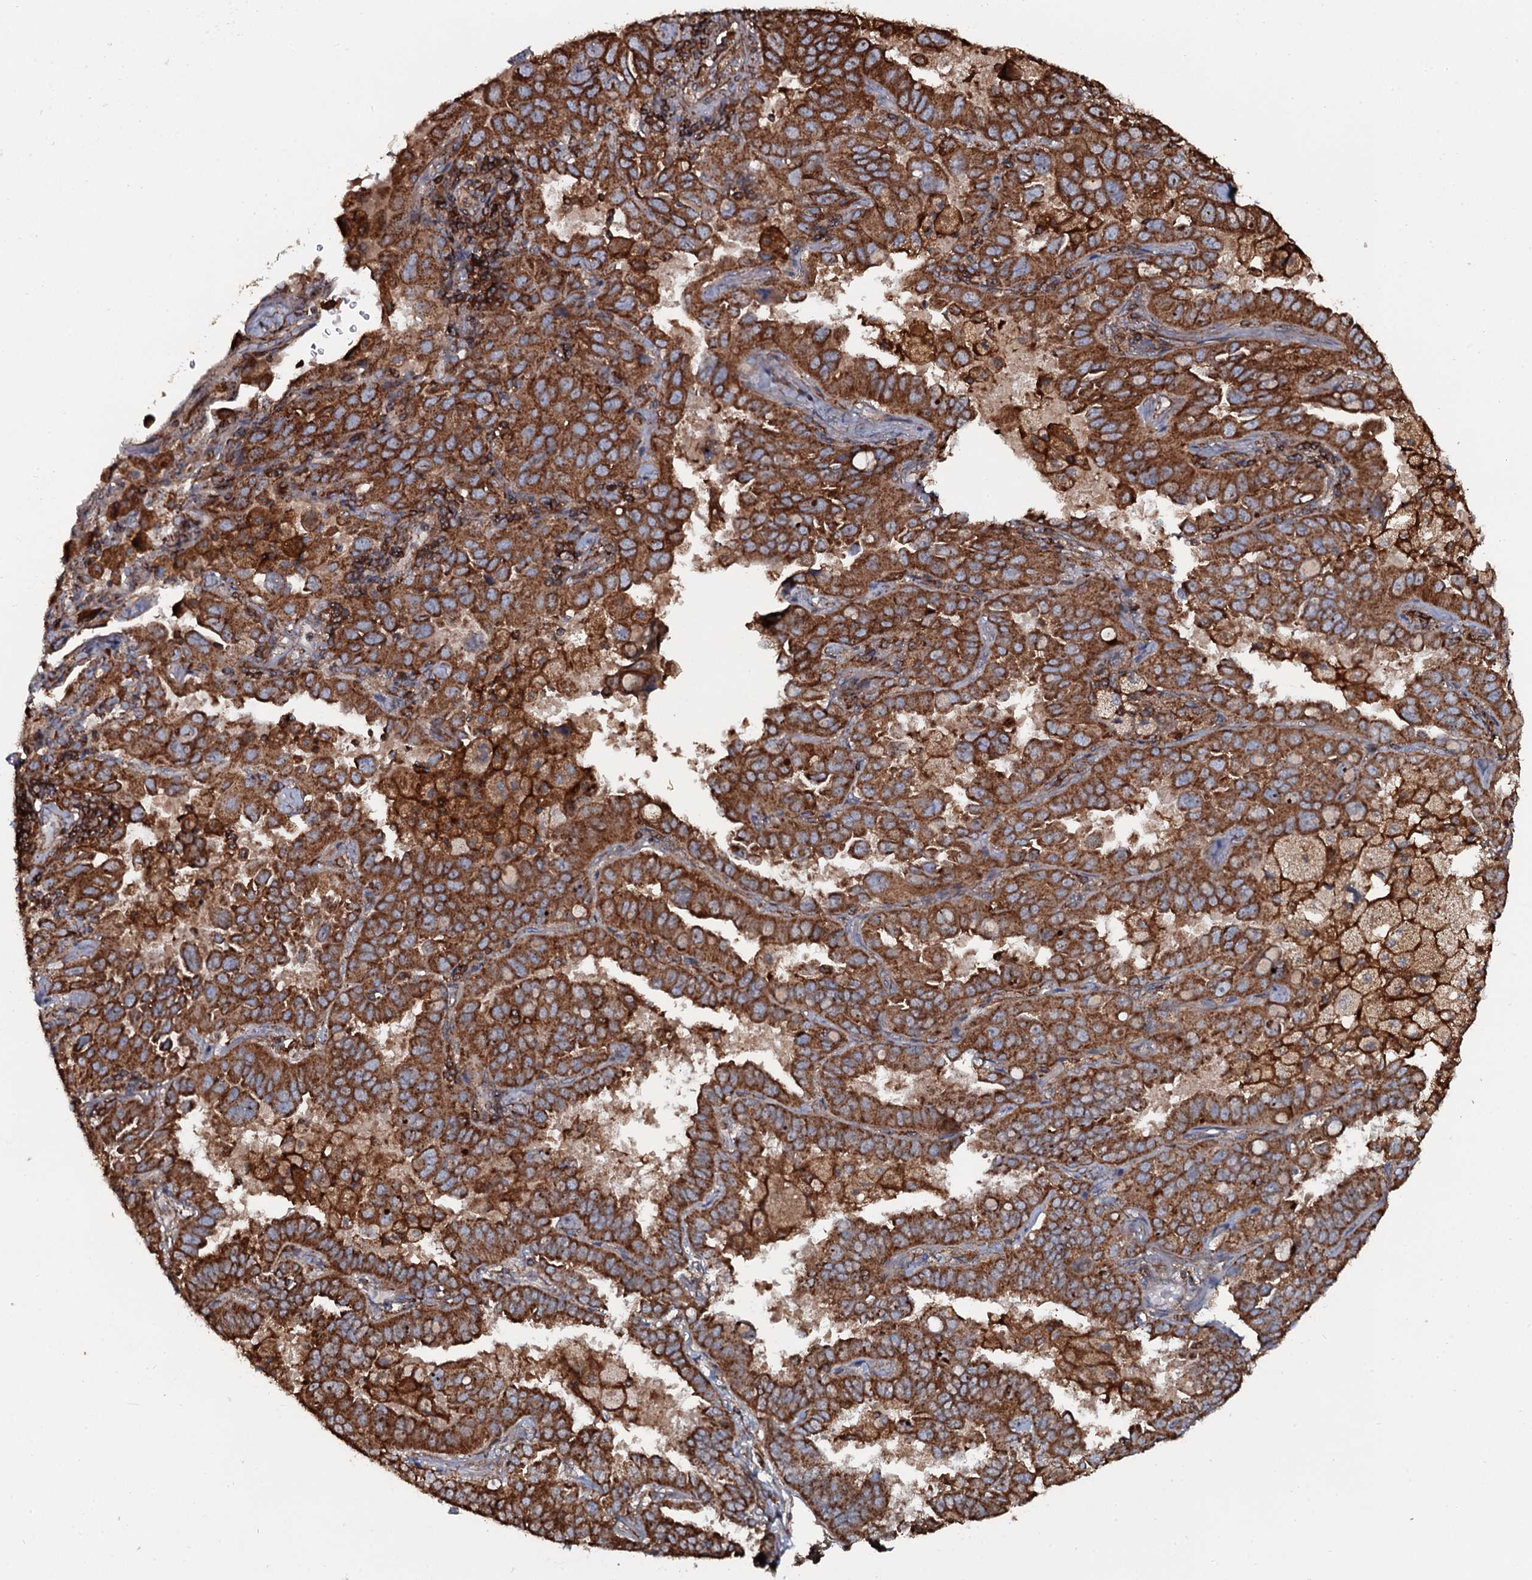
{"staining": {"intensity": "strong", "quantity": ">75%", "location": "cytoplasmic/membranous"}, "tissue": "lung cancer", "cell_type": "Tumor cells", "image_type": "cancer", "snomed": [{"axis": "morphology", "description": "Adenocarcinoma, NOS"}, {"axis": "topography", "description": "Lung"}], "caption": "Brown immunohistochemical staining in lung adenocarcinoma exhibits strong cytoplasmic/membranous positivity in about >75% of tumor cells.", "gene": "VWA8", "patient": {"sex": "male", "age": 64}}